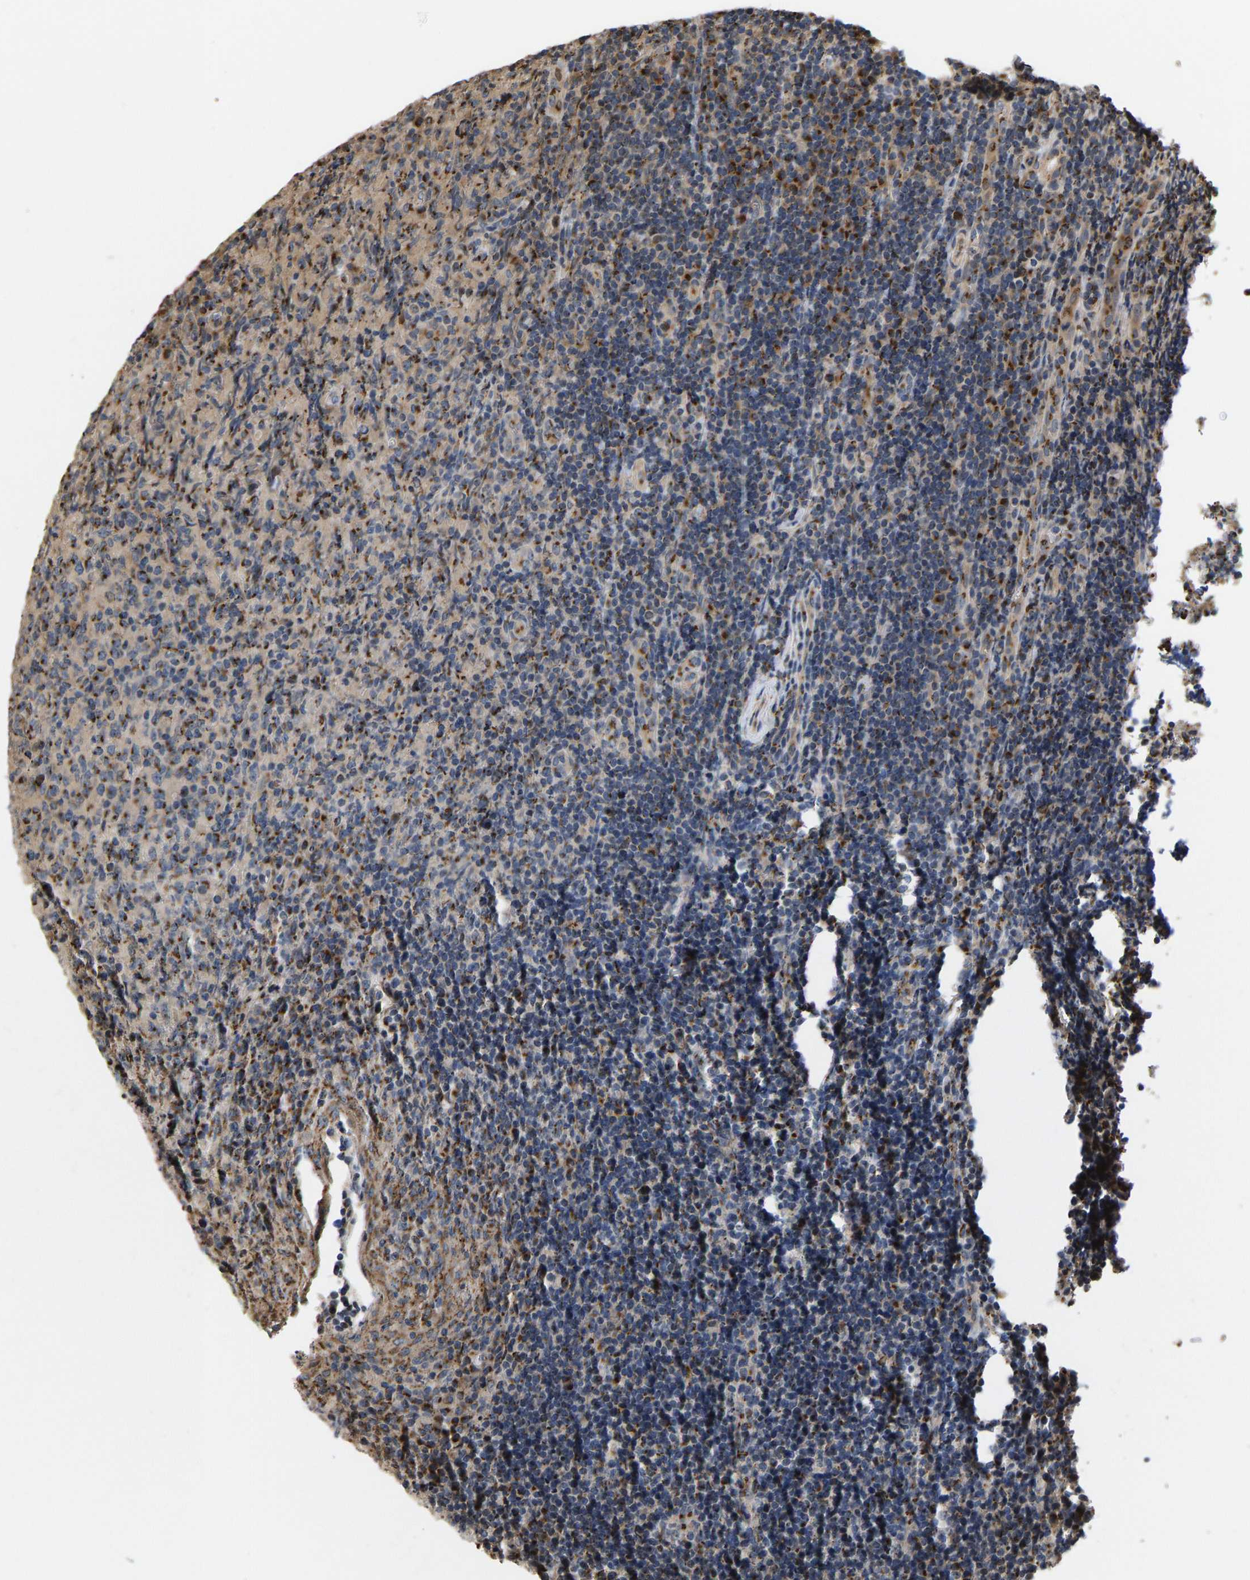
{"staining": {"intensity": "moderate", "quantity": "25%-75%", "location": "cytoplasmic/membranous"}, "tissue": "lymphoma", "cell_type": "Tumor cells", "image_type": "cancer", "snomed": [{"axis": "morphology", "description": "Malignant lymphoma, non-Hodgkin's type, High grade"}, {"axis": "topography", "description": "Tonsil"}], "caption": "Protein expression by immunohistochemistry (IHC) shows moderate cytoplasmic/membranous expression in about 25%-75% of tumor cells in high-grade malignant lymphoma, non-Hodgkin's type.", "gene": "YIPF4", "patient": {"sex": "female", "age": 36}}